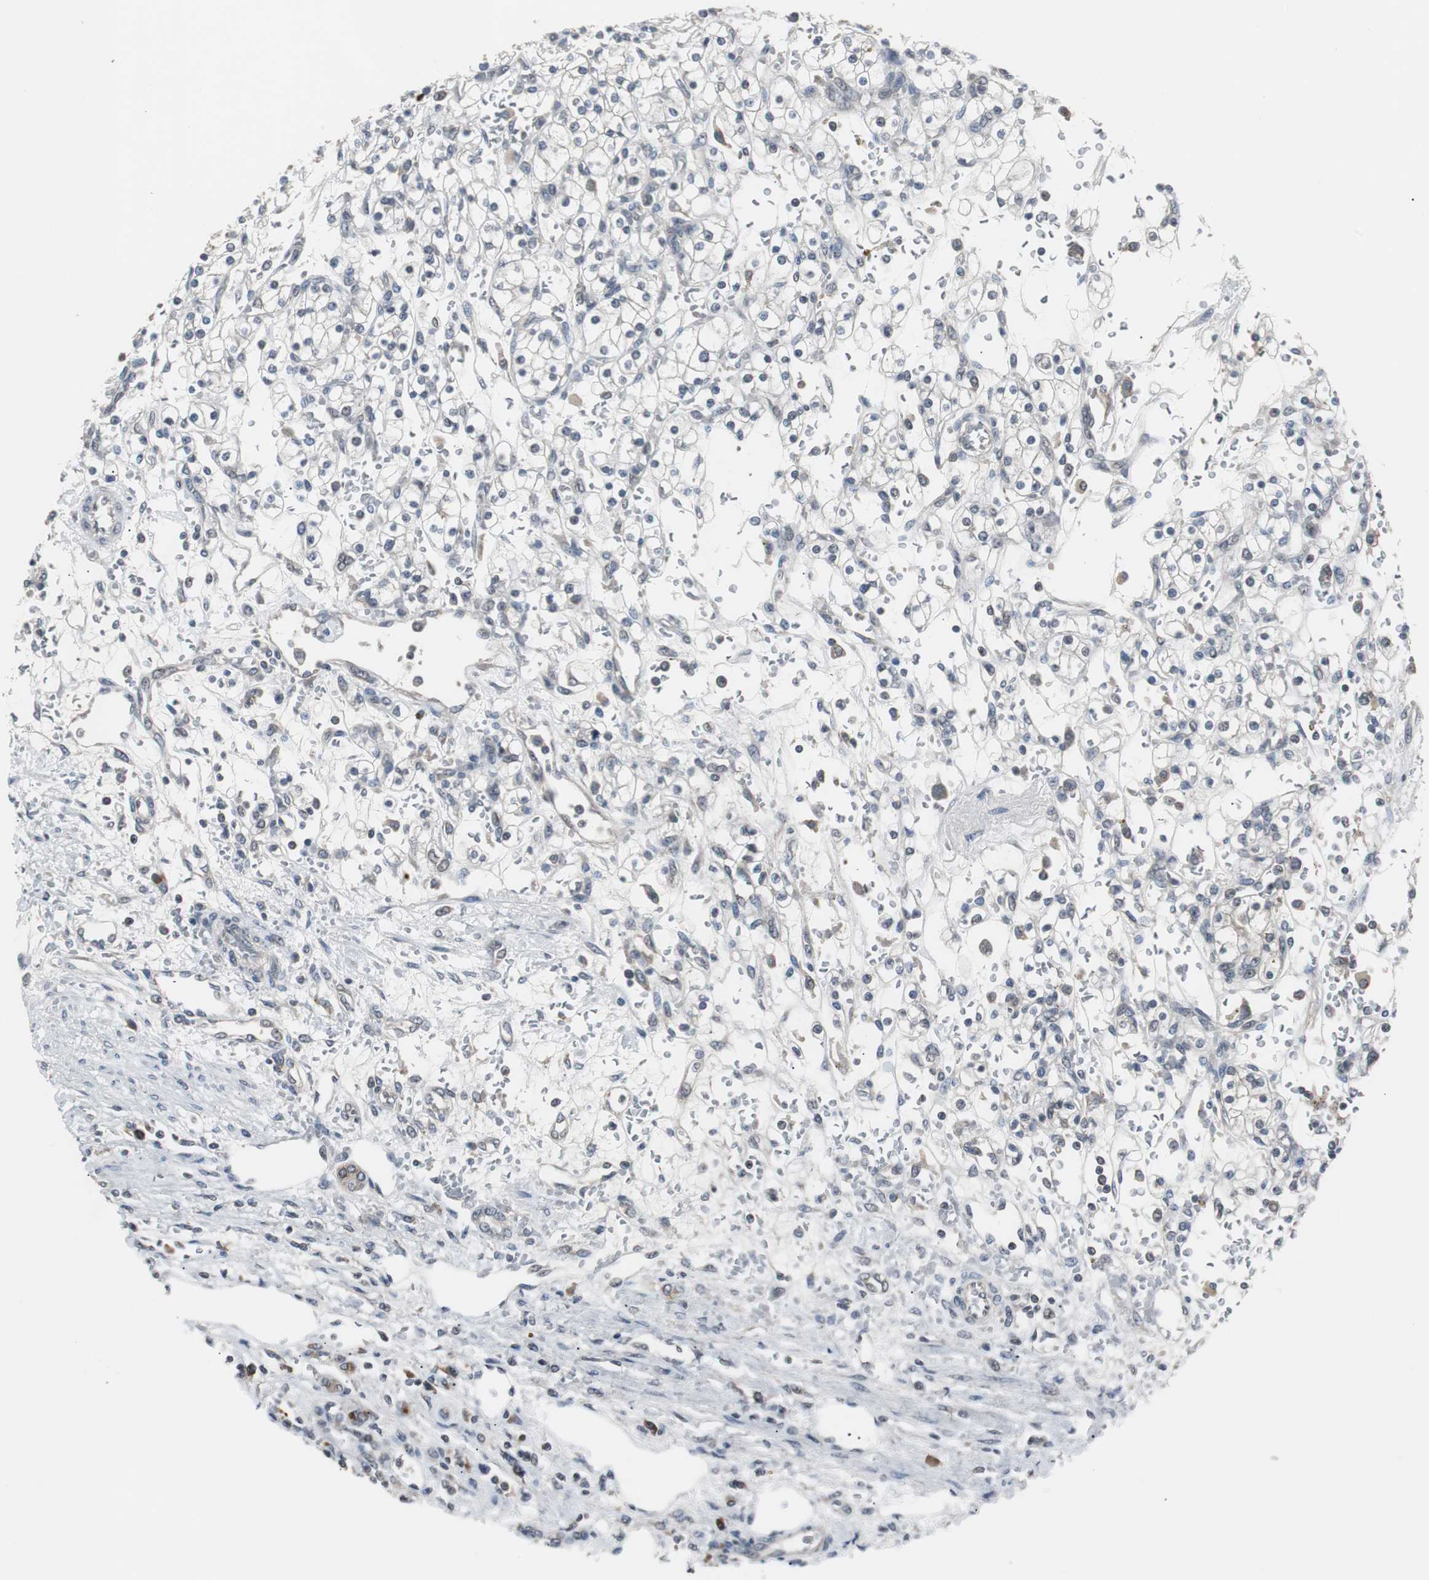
{"staining": {"intensity": "negative", "quantity": "none", "location": "none"}, "tissue": "renal cancer", "cell_type": "Tumor cells", "image_type": "cancer", "snomed": [{"axis": "morphology", "description": "Normal tissue, NOS"}, {"axis": "morphology", "description": "Adenocarcinoma, NOS"}, {"axis": "topography", "description": "Kidney"}], "caption": "Renal cancer was stained to show a protein in brown. There is no significant positivity in tumor cells.", "gene": "ZMPSTE24", "patient": {"sex": "female", "age": 55}}